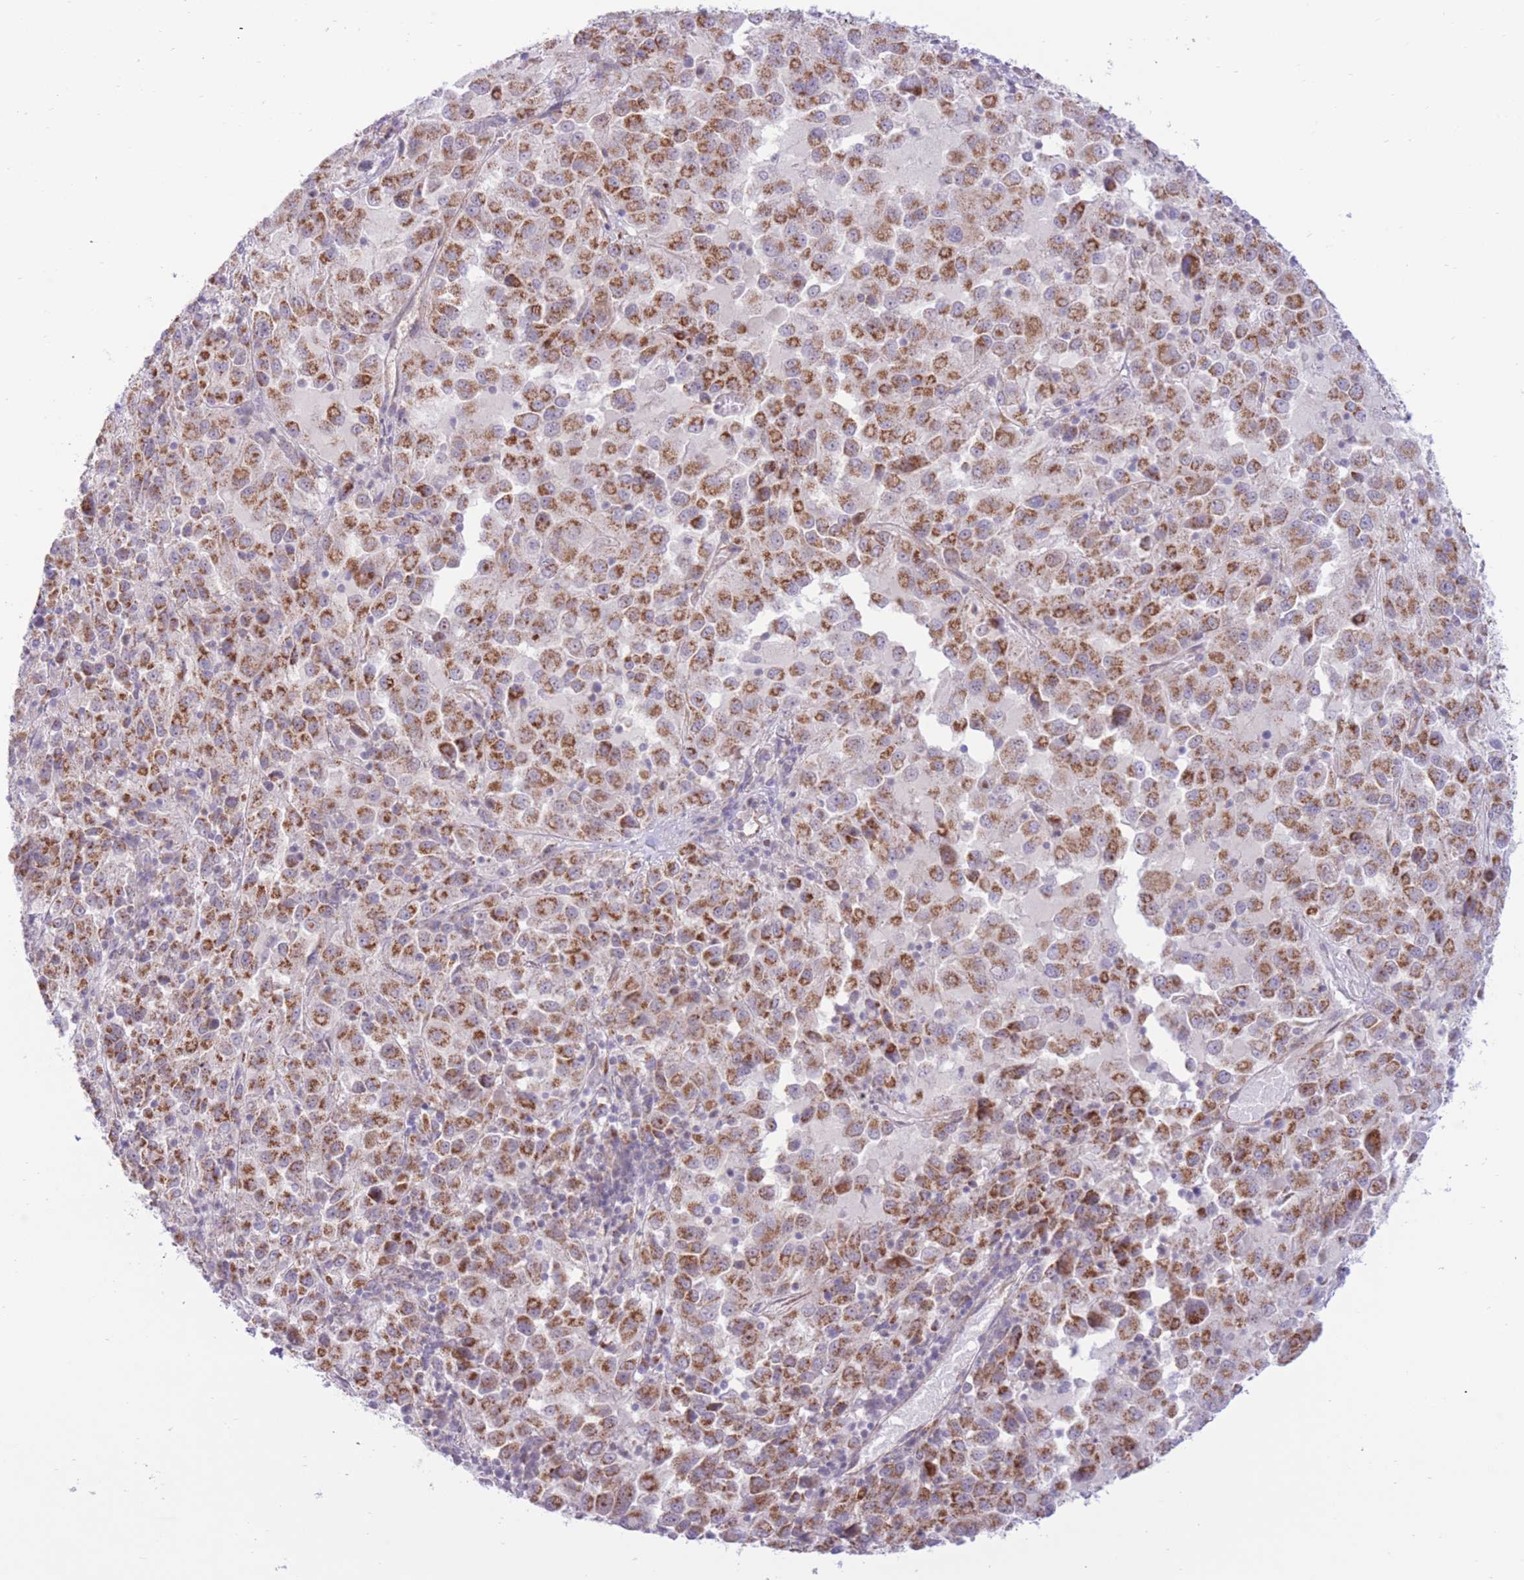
{"staining": {"intensity": "moderate", "quantity": ">75%", "location": "cytoplasmic/membranous"}, "tissue": "melanoma", "cell_type": "Tumor cells", "image_type": "cancer", "snomed": [{"axis": "morphology", "description": "Malignant melanoma, Metastatic site"}, {"axis": "topography", "description": "Lung"}], "caption": "The photomicrograph shows staining of melanoma, revealing moderate cytoplasmic/membranous protein expression (brown color) within tumor cells.", "gene": "MRPS31", "patient": {"sex": "male", "age": 64}}